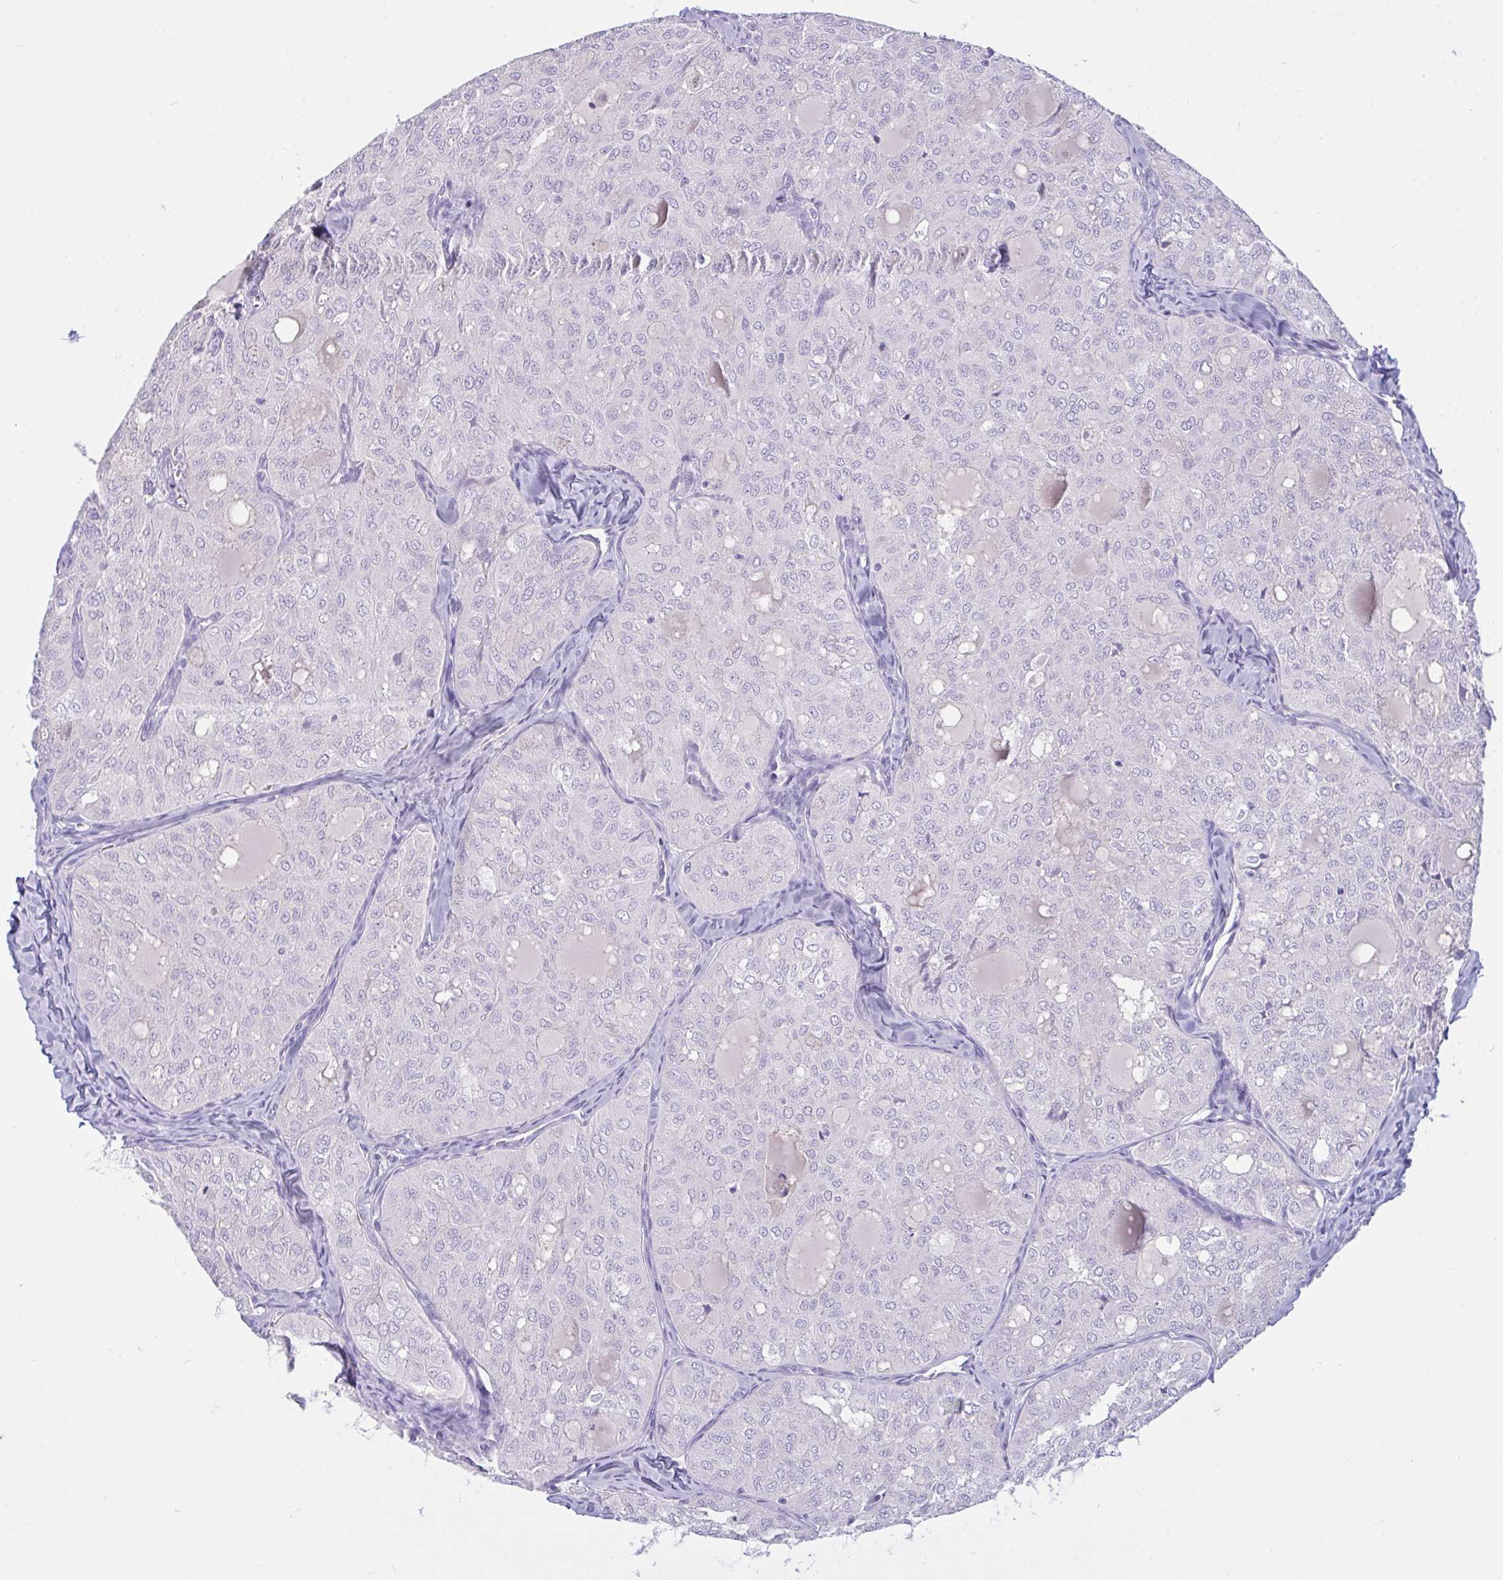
{"staining": {"intensity": "negative", "quantity": "none", "location": "none"}, "tissue": "thyroid cancer", "cell_type": "Tumor cells", "image_type": "cancer", "snomed": [{"axis": "morphology", "description": "Follicular adenoma carcinoma, NOS"}, {"axis": "topography", "description": "Thyroid gland"}], "caption": "Tumor cells are negative for brown protein staining in thyroid cancer.", "gene": "SEMA6B", "patient": {"sex": "male", "age": 75}}